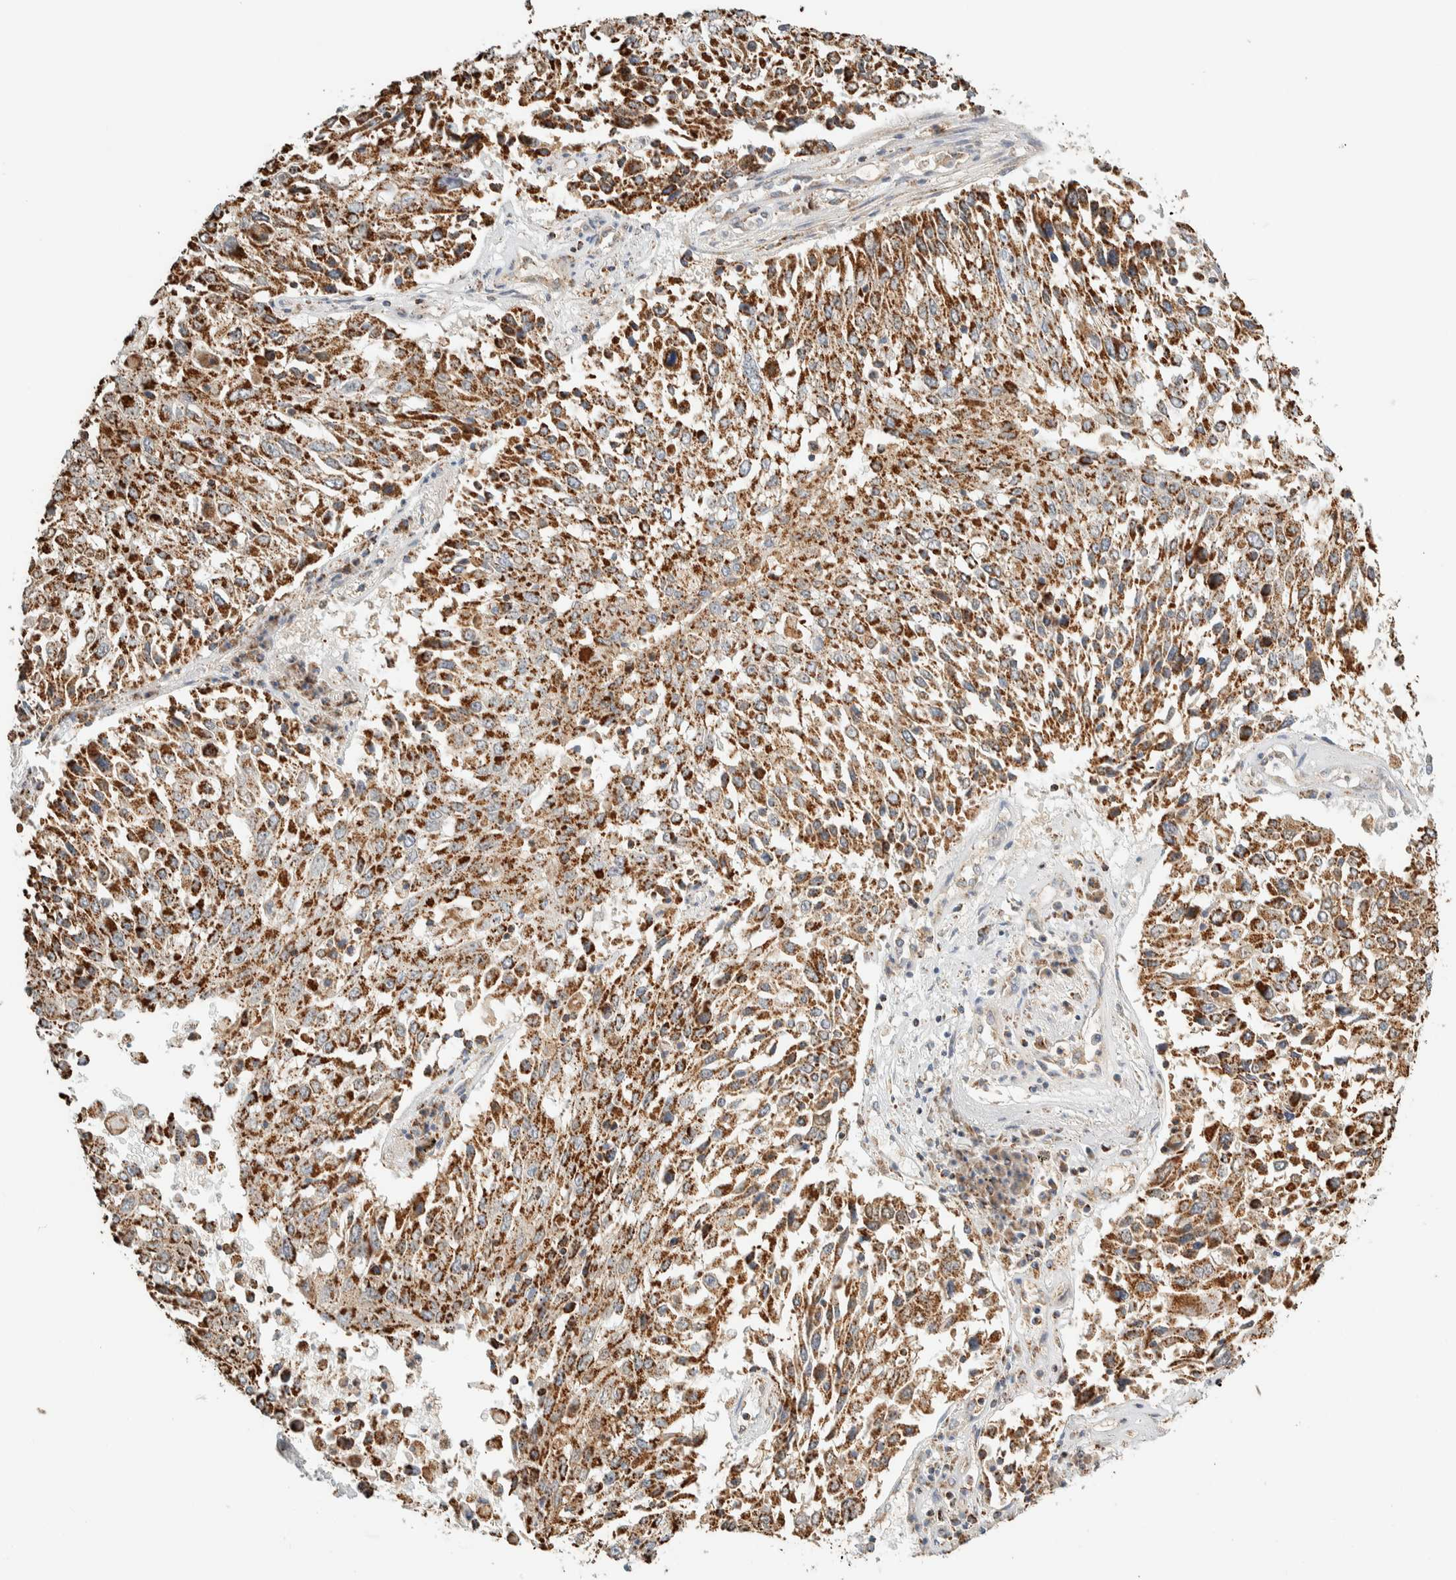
{"staining": {"intensity": "moderate", "quantity": ">75%", "location": "cytoplasmic/membranous"}, "tissue": "lung cancer", "cell_type": "Tumor cells", "image_type": "cancer", "snomed": [{"axis": "morphology", "description": "Squamous cell carcinoma, NOS"}, {"axis": "topography", "description": "Lung"}], "caption": "Tumor cells exhibit medium levels of moderate cytoplasmic/membranous positivity in approximately >75% of cells in squamous cell carcinoma (lung).", "gene": "ZNF454", "patient": {"sex": "male", "age": 65}}